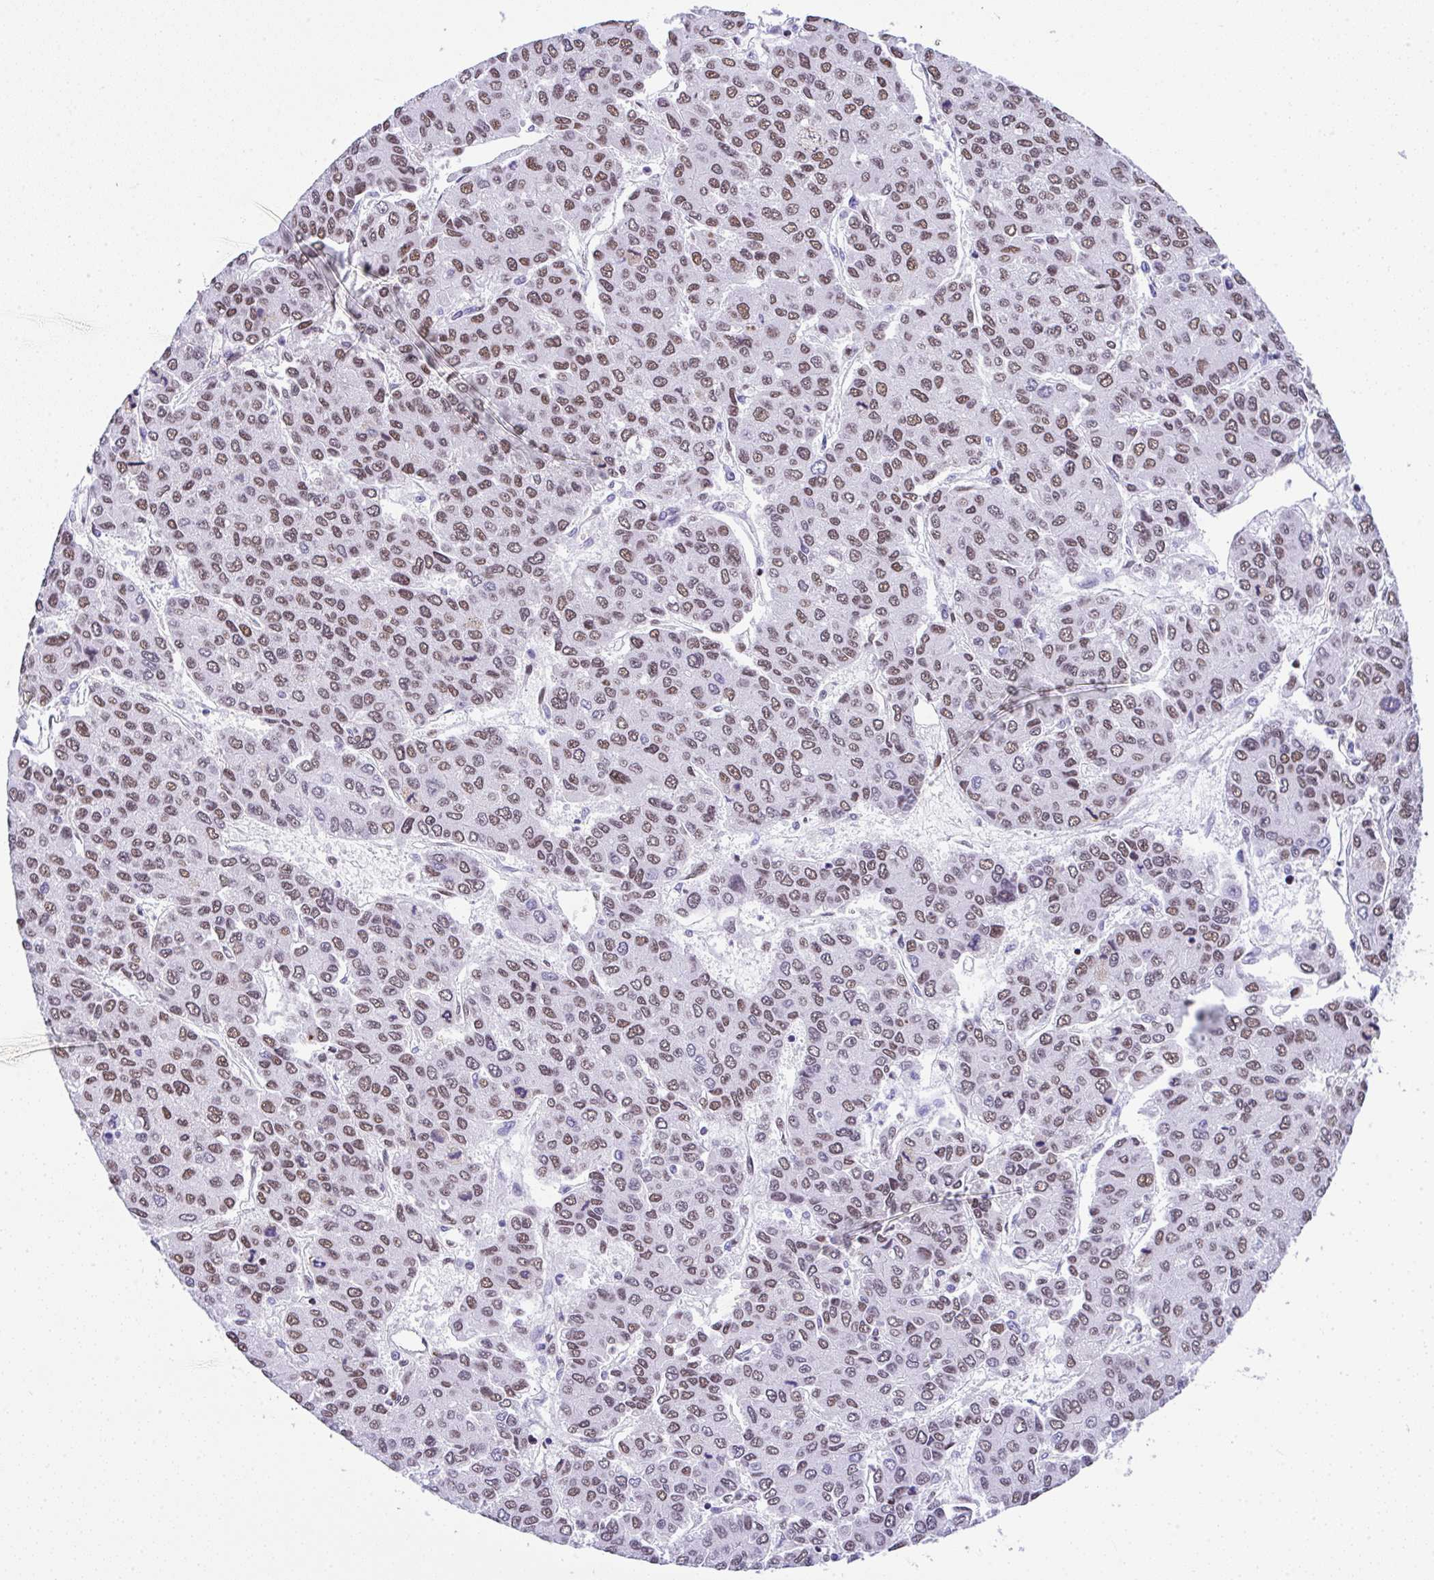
{"staining": {"intensity": "moderate", "quantity": ">75%", "location": "nuclear"}, "tissue": "liver cancer", "cell_type": "Tumor cells", "image_type": "cancer", "snomed": [{"axis": "morphology", "description": "Carcinoma, Hepatocellular, NOS"}, {"axis": "topography", "description": "Liver"}], "caption": "About >75% of tumor cells in liver cancer exhibit moderate nuclear protein staining as visualized by brown immunohistochemical staining.", "gene": "DDX52", "patient": {"sex": "female", "age": 66}}